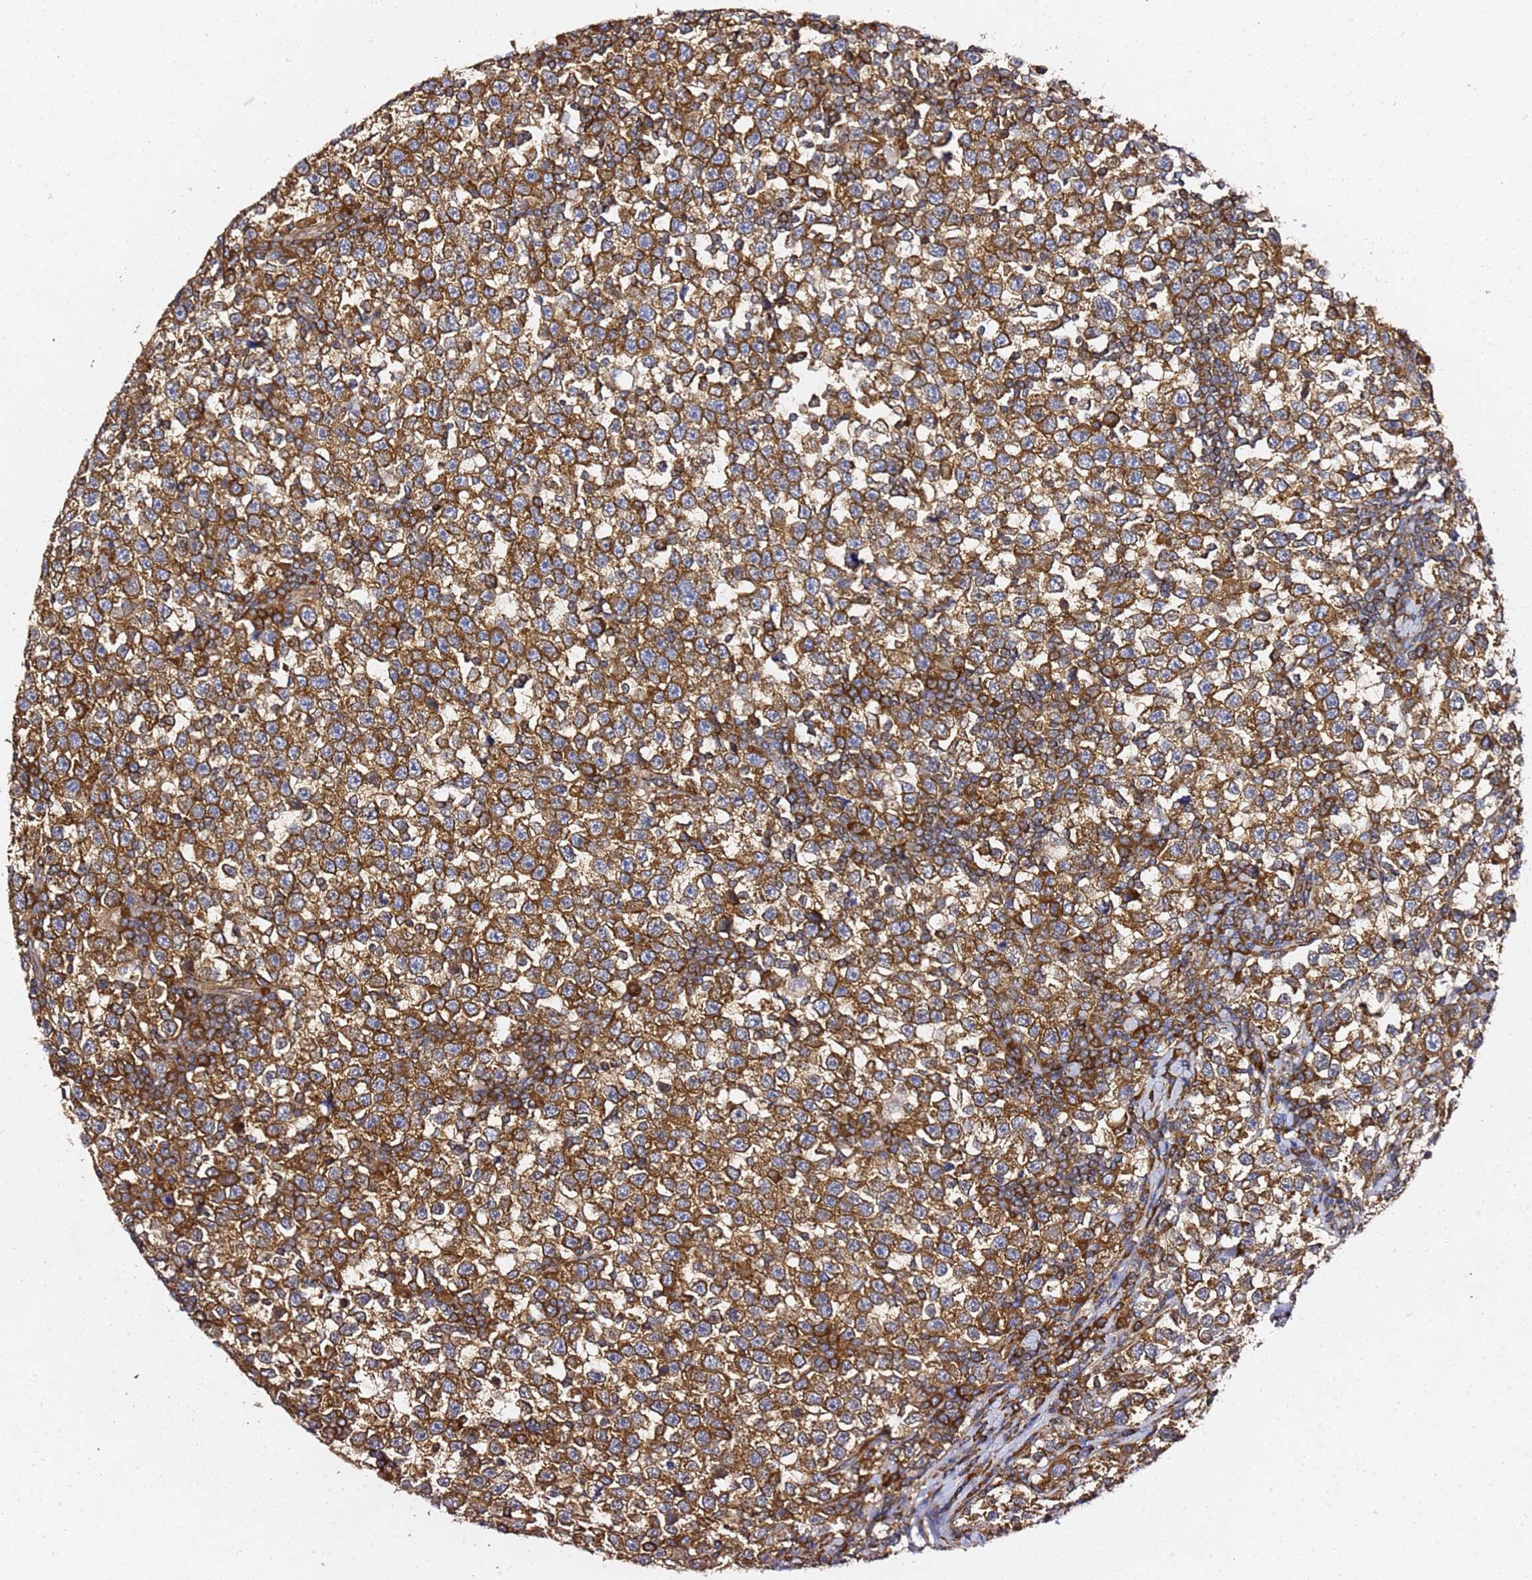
{"staining": {"intensity": "strong", "quantity": ">75%", "location": "cytoplasmic/membranous"}, "tissue": "testis cancer", "cell_type": "Tumor cells", "image_type": "cancer", "snomed": [{"axis": "morphology", "description": "Normal tissue, NOS"}, {"axis": "morphology", "description": "Seminoma, NOS"}, {"axis": "topography", "description": "Testis"}], "caption": "Testis cancer (seminoma) was stained to show a protein in brown. There is high levels of strong cytoplasmic/membranous expression in about >75% of tumor cells. Nuclei are stained in blue.", "gene": "TPST1", "patient": {"sex": "male", "age": 43}}